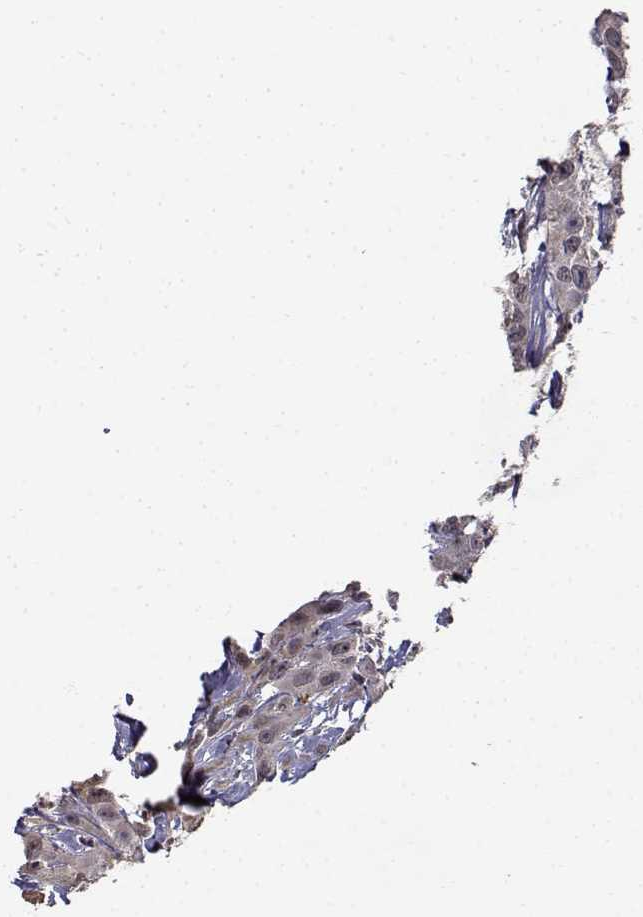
{"staining": {"intensity": "negative", "quantity": "none", "location": "none"}, "tissue": "head and neck cancer", "cell_type": "Tumor cells", "image_type": "cancer", "snomed": [{"axis": "morphology", "description": "Squamous cell carcinoma, NOS"}, {"axis": "topography", "description": "Head-Neck"}], "caption": "High magnification brightfield microscopy of head and neck cancer (squamous cell carcinoma) stained with DAB (3,3'-diaminobenzidine) (brown) and counterstained with hematoxylin (blue): tumor cells show no significant positivity.", "gene": "BDNF", "patient": {"sex": "male", "age": 57}}